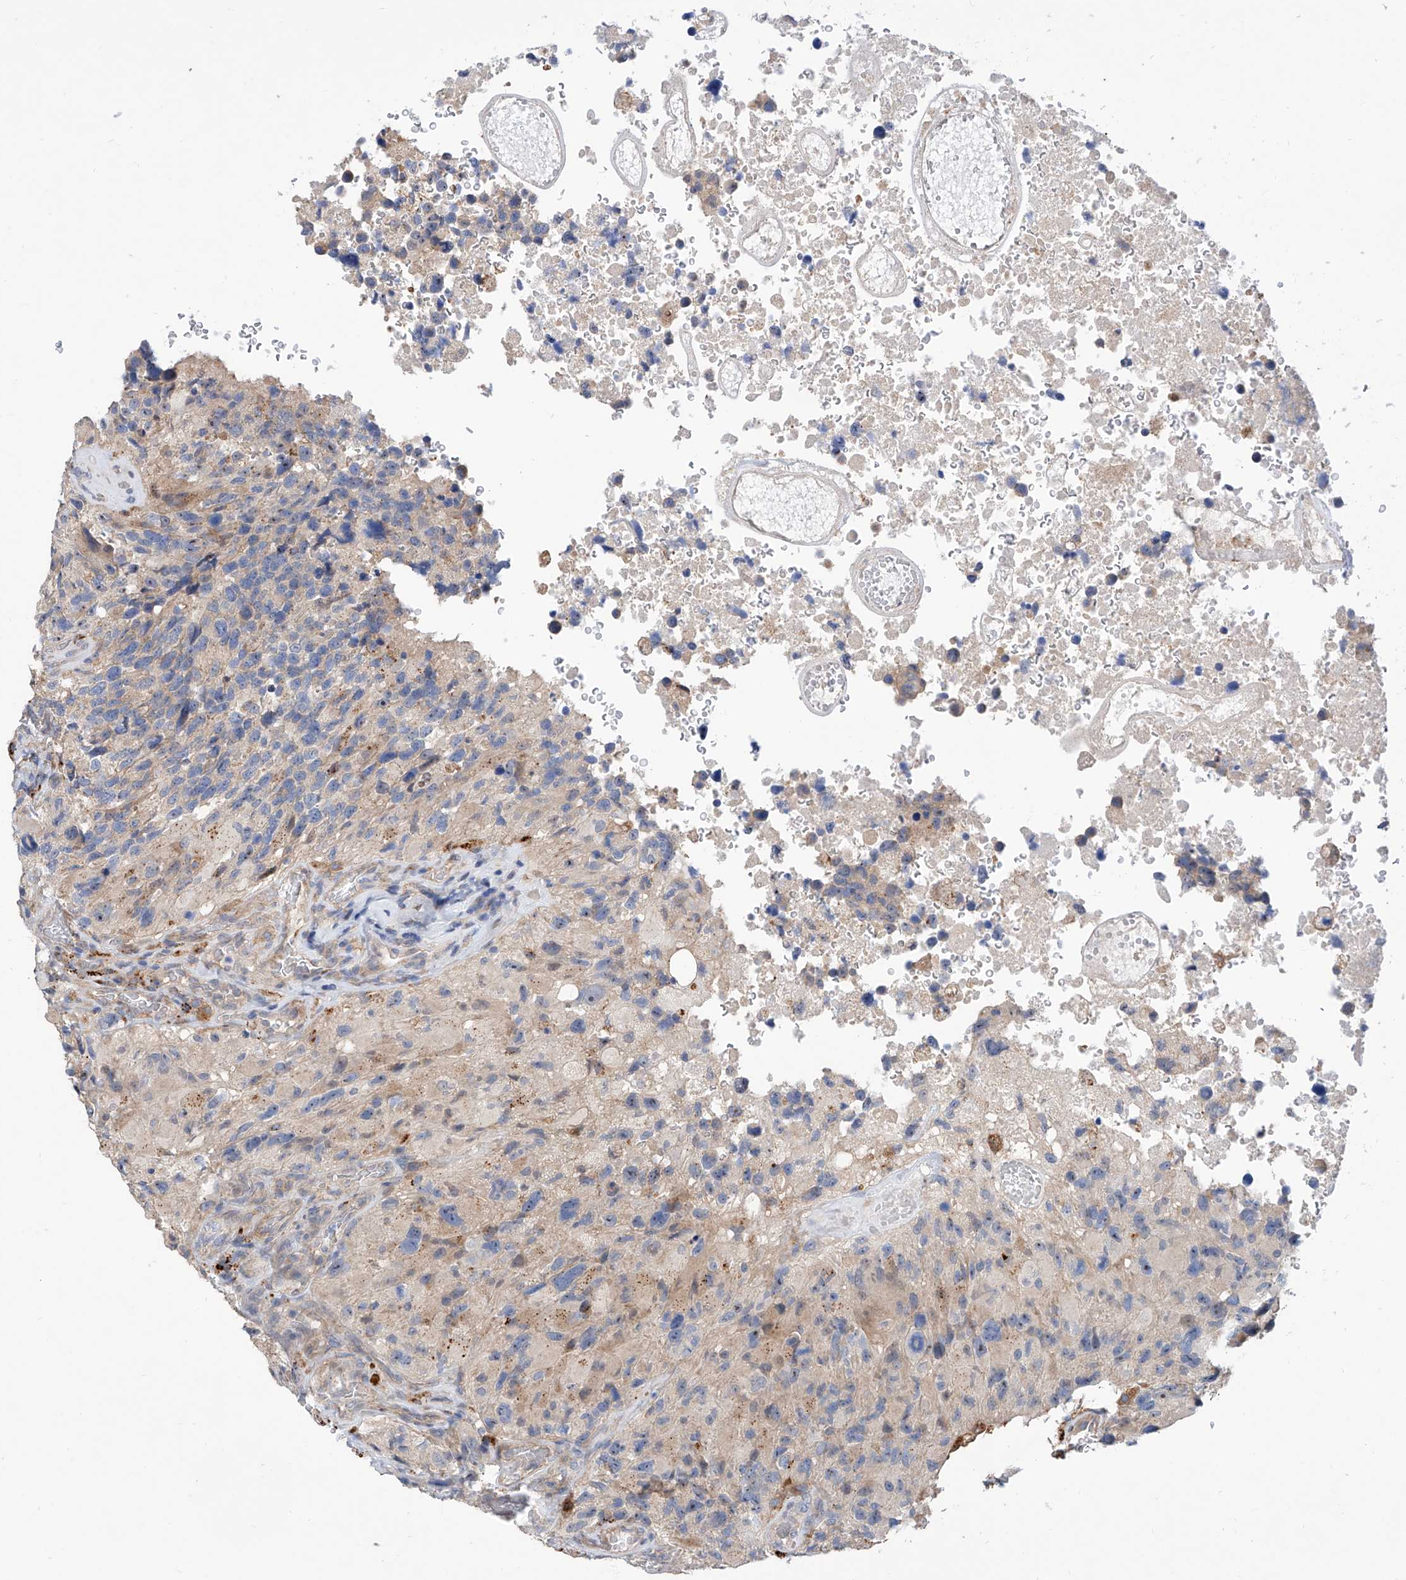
{"staining": {"intensity": "negative", "quantity": "none", "location": "none"}, "tissue": "glioma", "cell_type": "Tumor cells", "image_type": "cancer", "snomed": [{"axis": "morphology", "description": "Glioma, malignant, High grade"}, {"axis": "topography", "description": "Brain"}], "caption": "Protein analysis of glioma exhibits no significant positivity in tumor cells.", "gene": "MAGEE2", "patient": {"sex": "male", "age": 69}}